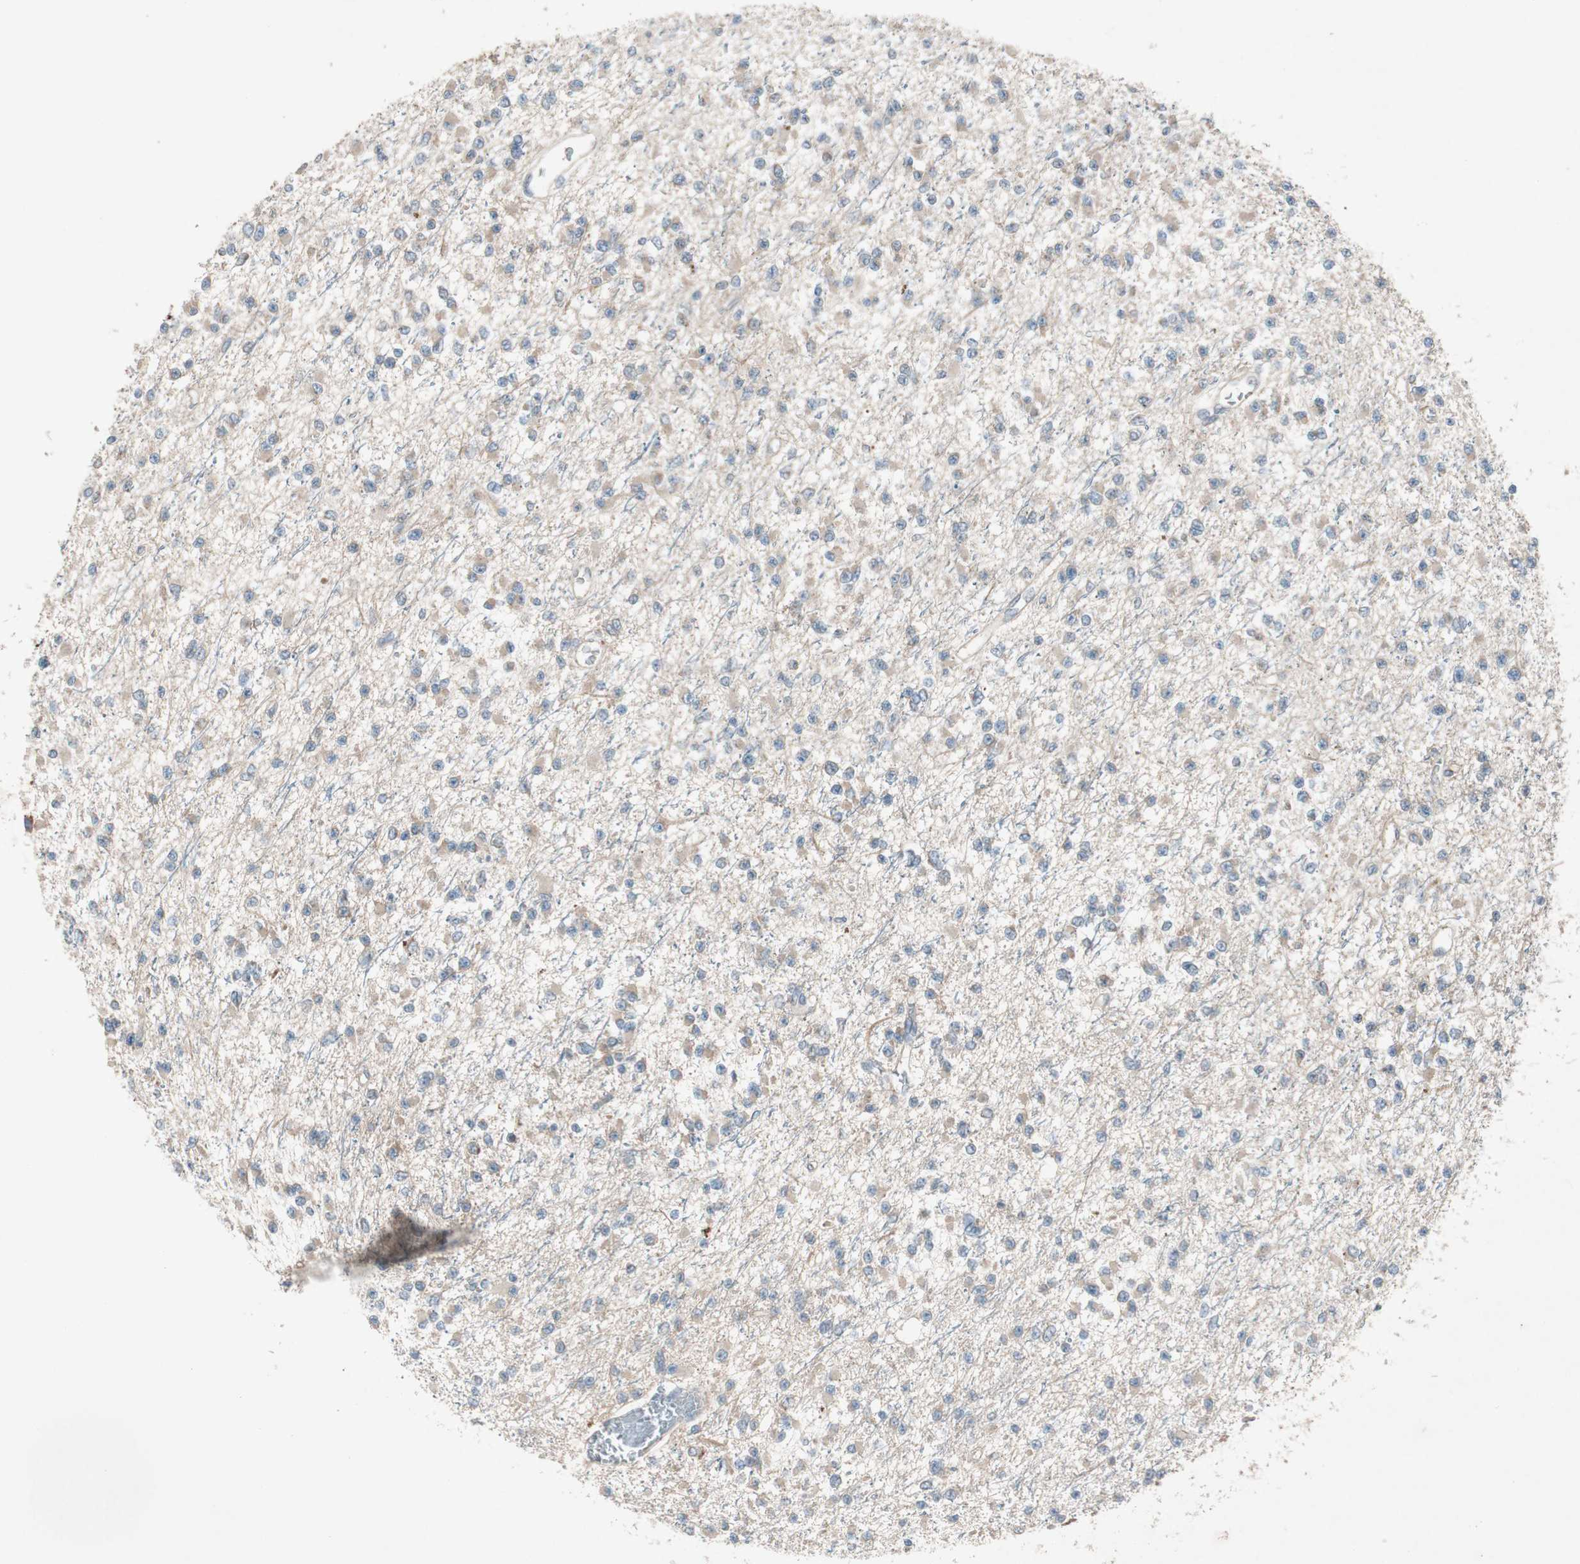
{"staining": {"intensity": "weak", "quantity": ">75%", "location": "cytoplasmic/membranous"}, "tissue": "glioma", "cell_type": "Tumor cells", "image_type": "cancer", "snomed": [{"axis": "morphology", "description": "Glioma, malignant, Low grade"}, {"axis": "topography", "description": "Brain"}], "caption": "A histopathology image showing weak cytoplasmic/membranous staining in approximately >75% of tumor cells in glioma, as visualized by brown immunohistochemical staining.", "gene": "APOO", "patient": {"sex": "female", "age": 22}}